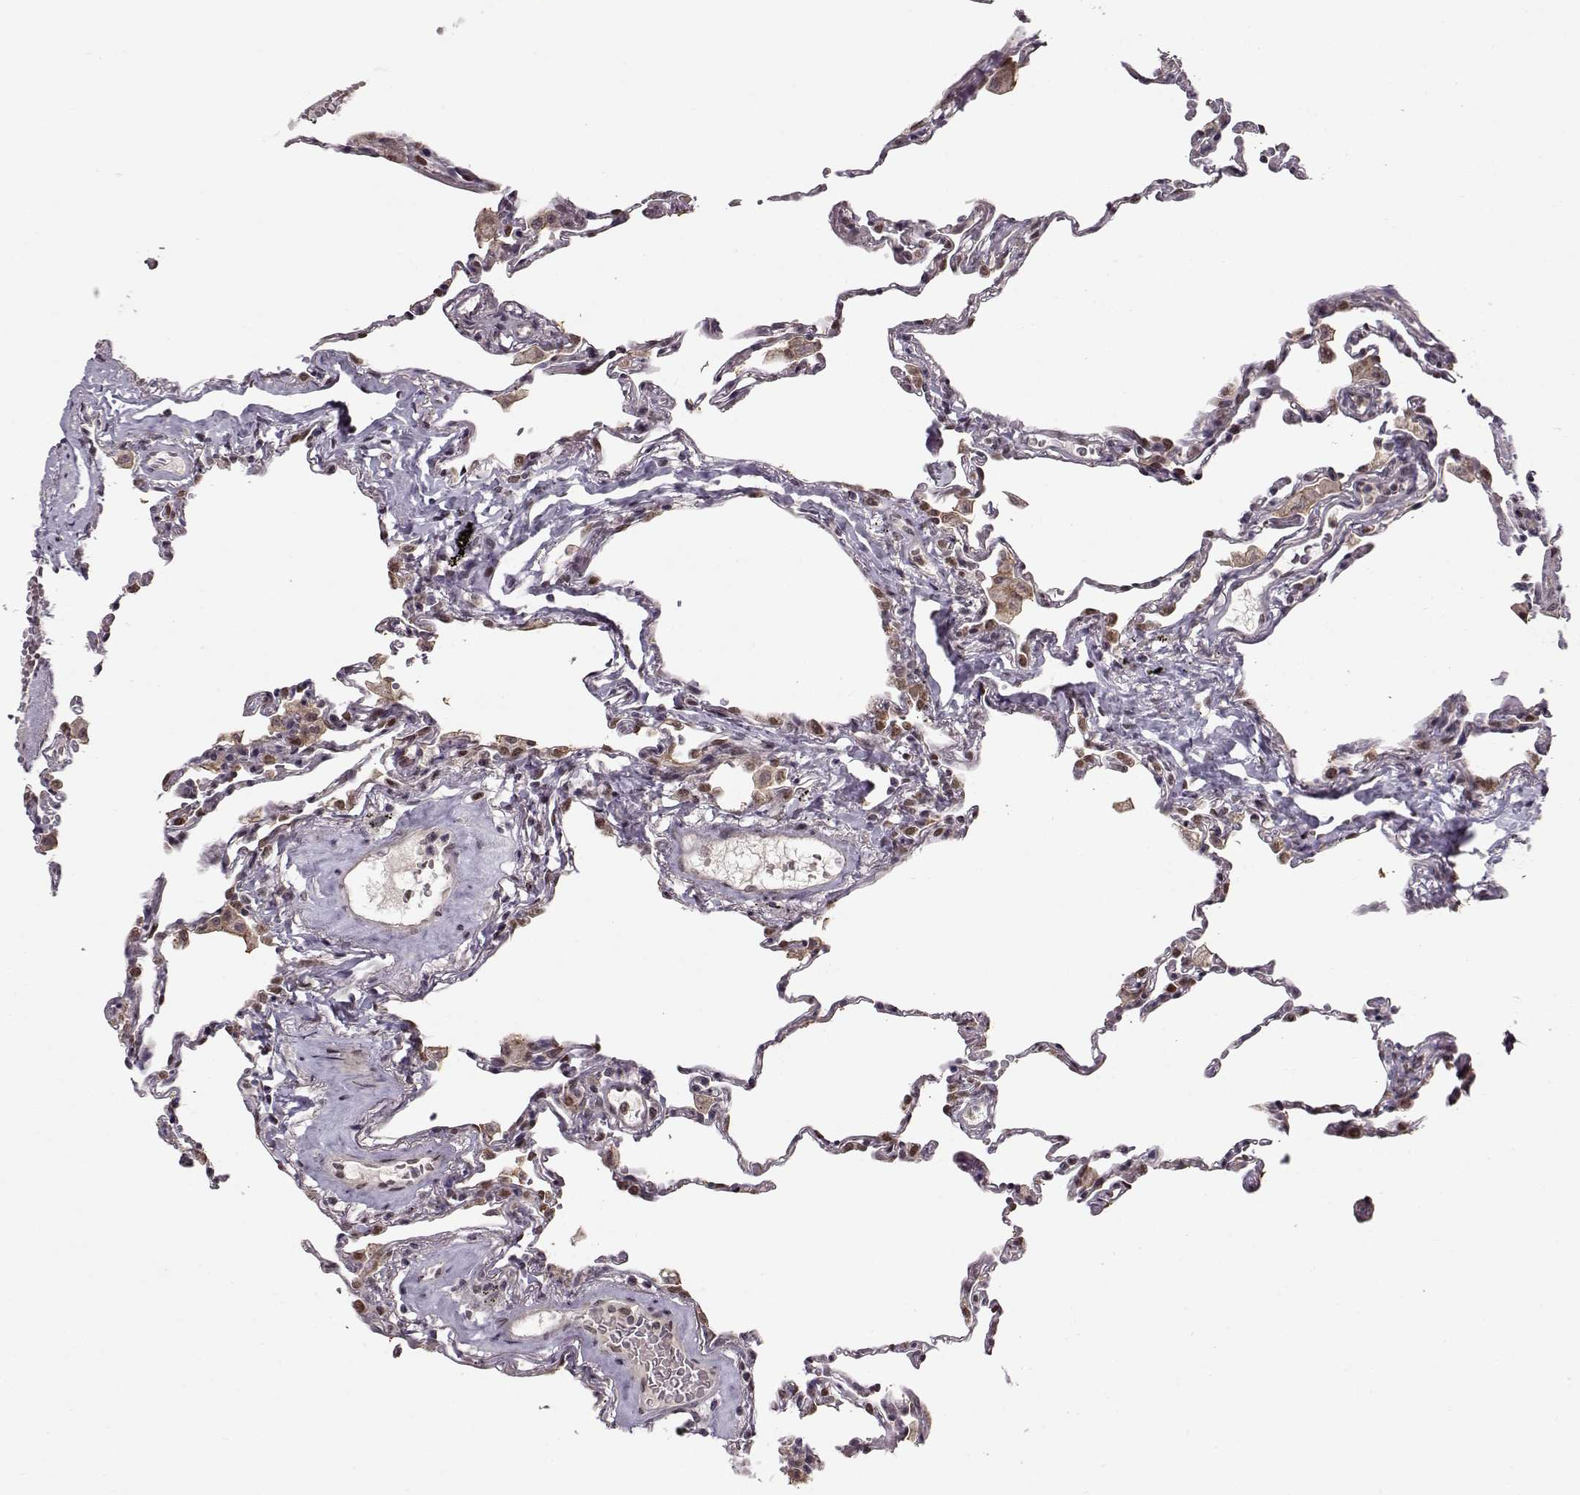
{"staining": {"intensity": "moderate", "quantity": "25%-75%", "location": "nuclear"}, "tissue": "lung", "cell_type": "Alveolar cells", "image_type": "normal", "snomed": [{"axis": "morphology", "description": "Normal tissue, NOS"}, {"axis": "topography", "description": "Lung"}], "caption": "Immunohistochemistry (IHC) (DAB (3,3'-diaminobenzidine)) staining of benign lung shows moderate nuclear protein expression in approximately 25%-75% of alveolar cells. (DAB (3,3'-diaminobenzidine) IHC with brightfield microscopy, high magnification).", "gene": "RAI1", "patient": {"sex": "female", "age": 57}}